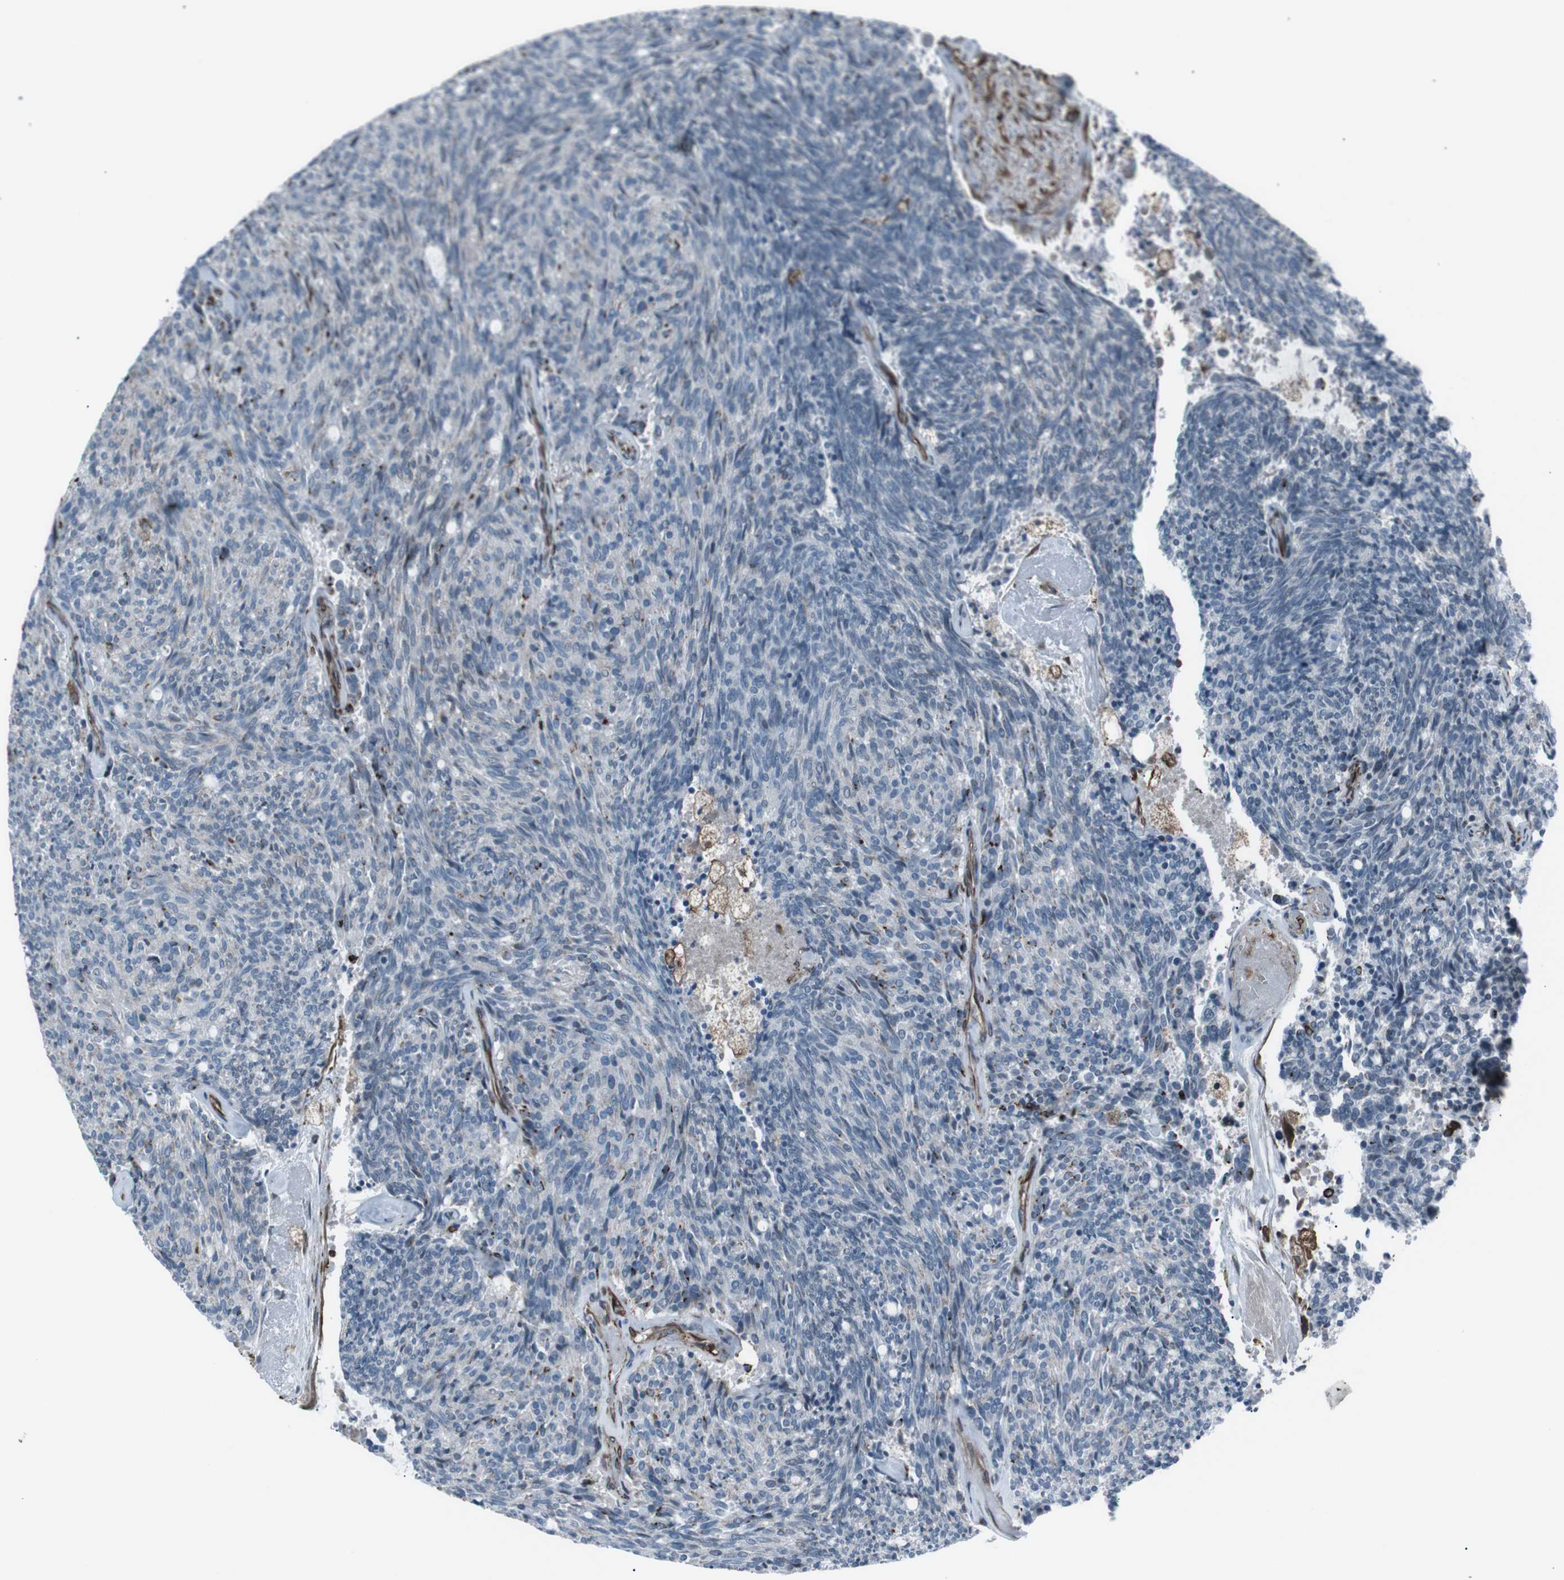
{"staining": {"intensity": "weak", "quantity": "<25%", "location": "cytoplasmic/membranous"}, "tissue": "carcinoid", "cell_type": "Tumor cells", "image_type": "cancer", "snomed": [{"axis": "morphology", "description": "Carcinoid, malignant, NOS"}, {"axis": "topography", "description": "Pancreas"}], "caption": "Immunohistochemistry (IHC) micrograph of neoplastic tissue: human carcinoid stained with DAB (3,3'-diaminobenzidine) exhibits no significant protein staining in tumor cells. (DAB IHC, high magnification).", "gene": "TMEM141", "patient": {"sex": "female", "age": 54}}